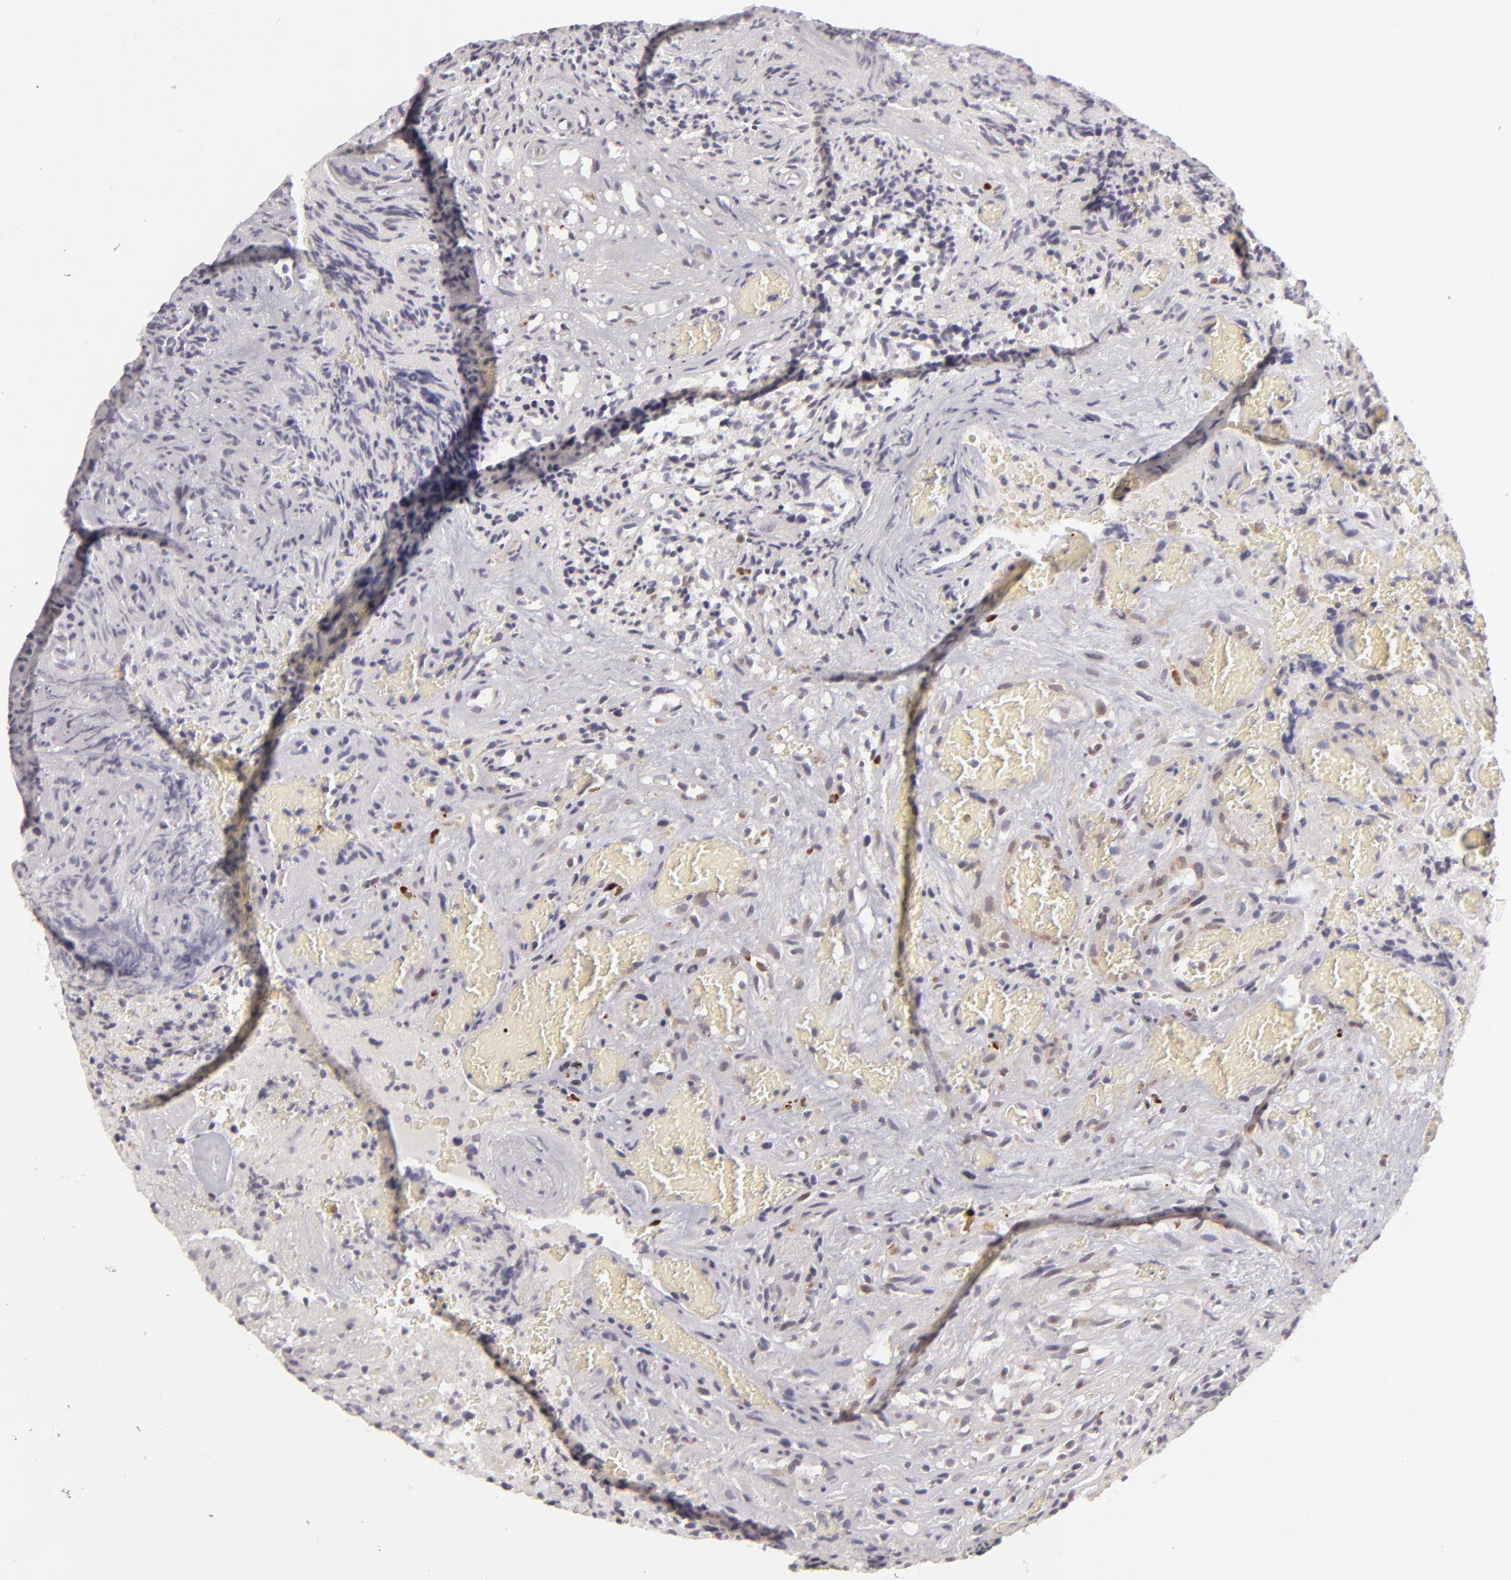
{"staining": {"intensity": "weak", "quantity": "<25%", "location": "cytoplasmic/membranous"}, "tissue": "glioma", "cell_type": "Tumor cells", "image_type": "cancer", "snomed": [{"axis": "morphology", "description": "Glioma, malignant, High grade"}, {"axis": "topography", "description": "Brain"}], "caption": "The immunohistochemistry histopathology image has no significant positivity in tumor cells of glioma tissue. (Brightfield microscopy of DAB (3,3'-diaminobenzidine) immunohistochemistry at high magnification).", "gene": "APOBEC3G", "patient": {"sex": "male", "age": 36}}